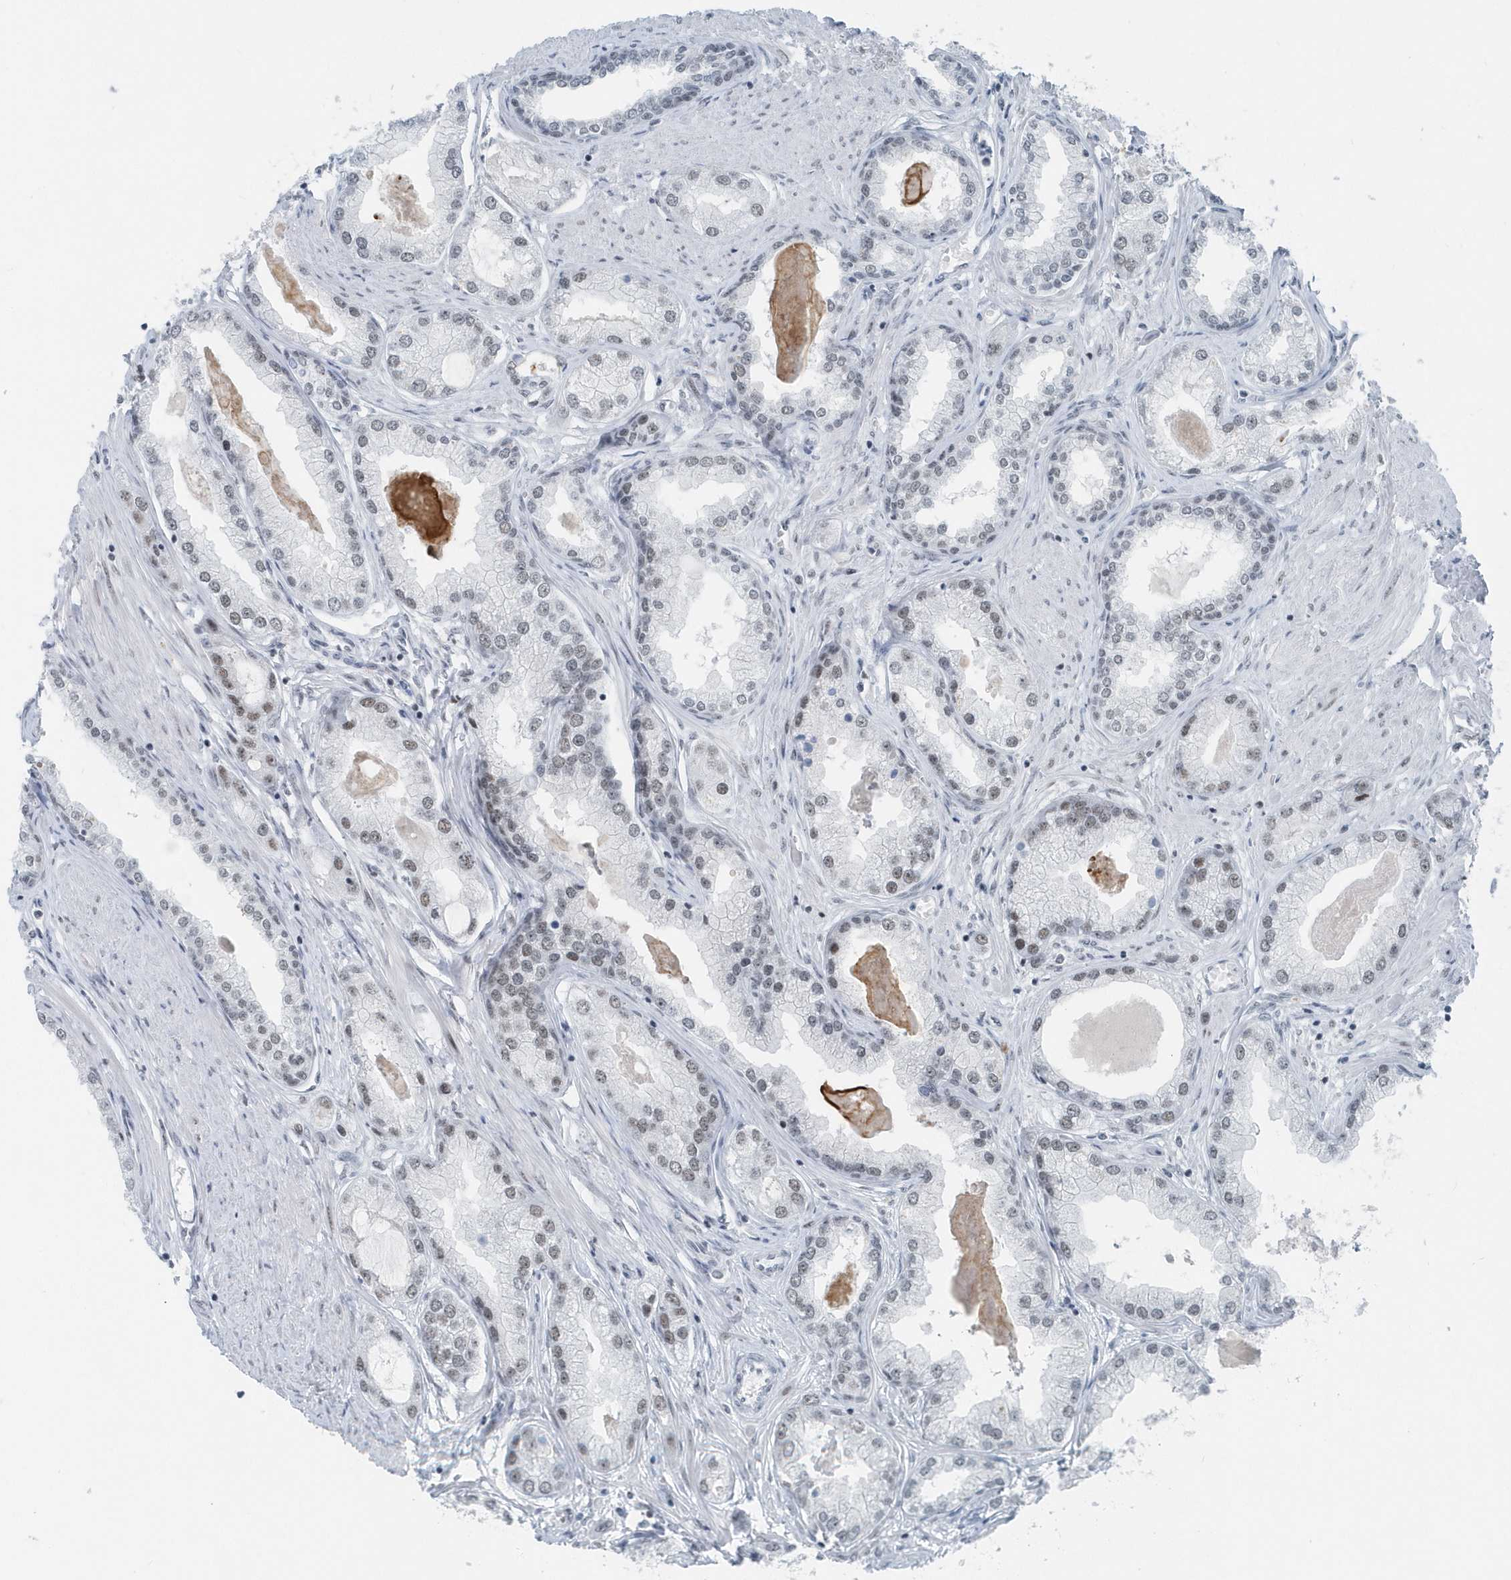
{"staining": {"intensity": "weak", "quantity": "<25%", "location": "nuclear"}, "tissue": "prostate cancer", "cell_type": "Tumor cells", "image_type": "cancer", "snomed": [{"axis": "morphology", "description": "Adenocarcinoma, Low grade"}, {"axis": "topography", "description": "Prostate"}], "caption": "A photomicrograph of prostate cancer stained for a protein demonstrates no brown staining in tumor cells.", "gene": "FIP1L1", "patient": {"sex": "male", "age": 63}}